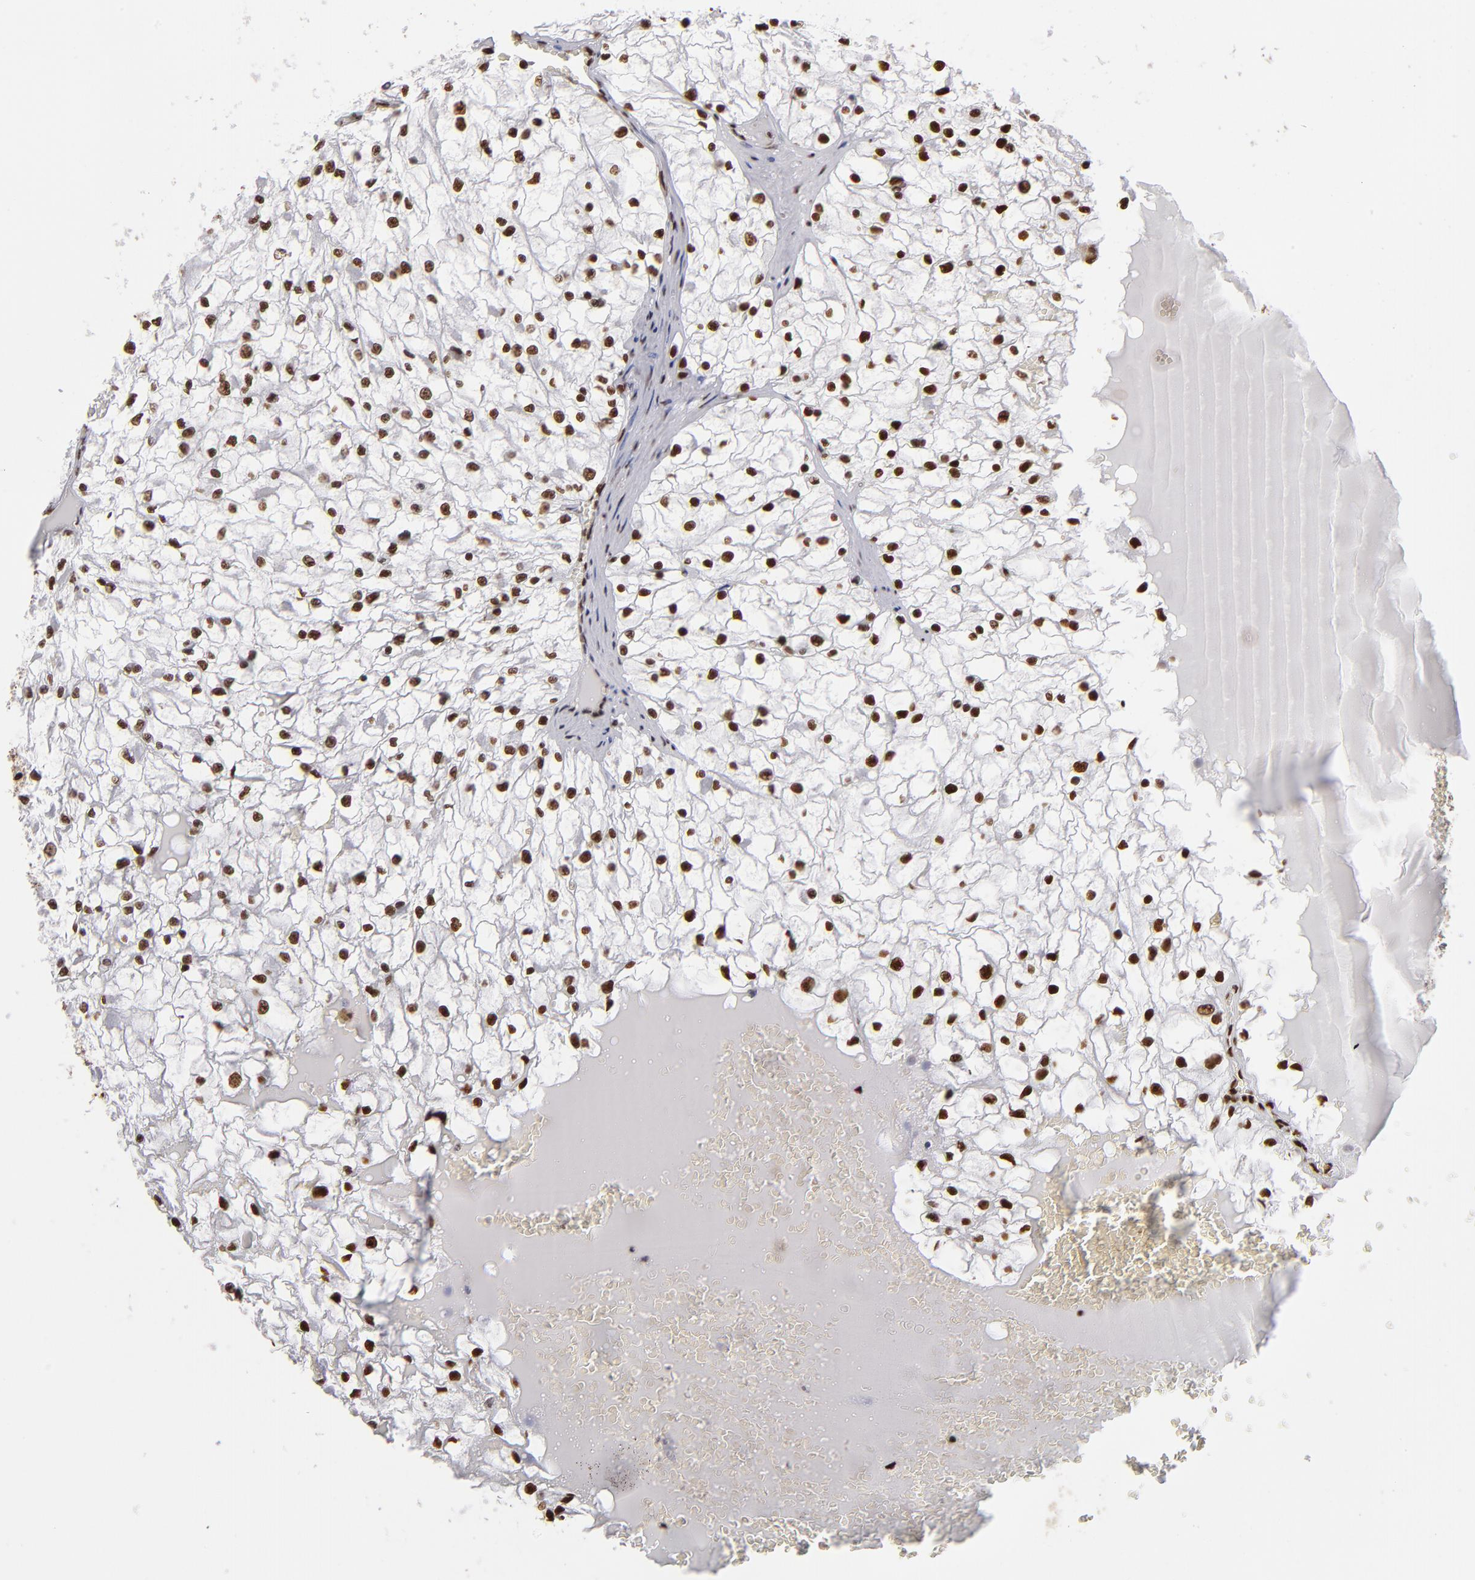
{"staining": {"intensity": "moderate", "quantity": "25%-75%", "location": "nuclear"}, "tissue": "renal cancer", "cell_type": "Tumor cells", "image_type": "cancer", "snomed": [{"axis": "morphology", "description": "Adenocarcinoma, NOS"}, {"axis": "topography", "description": "Kidney"}], "caption": "This is a histology image of immunohistochemistry staining of renal adenocarcinoma, which shows moderate staining in the nuclear of tumor cells.", "gene": "MRE11", "patient": {"sex": "male", "age": 61}}